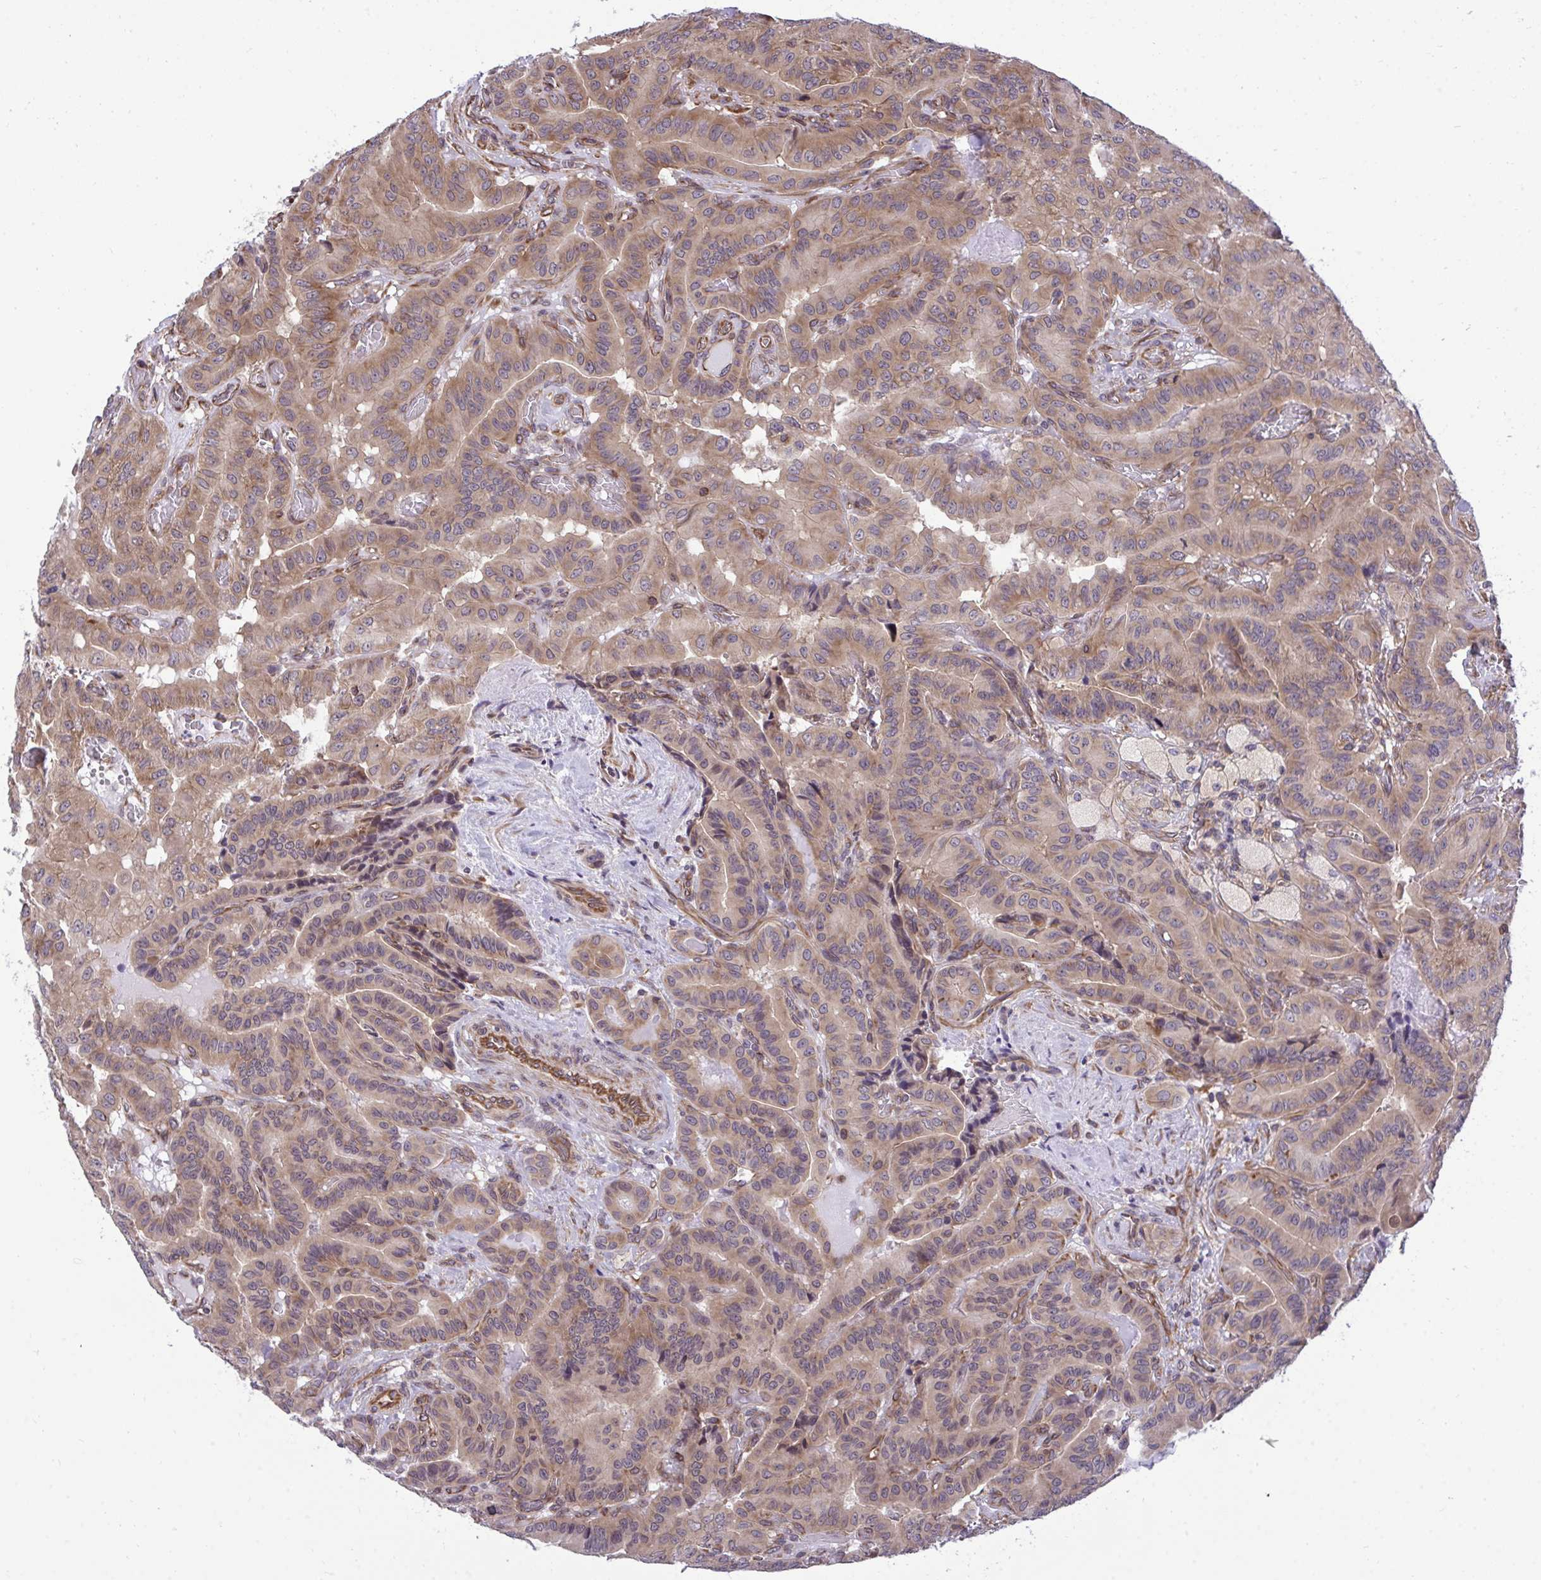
{"staining": {"intensity": "moderate", "quantity": "25%-75%", "location": "cytoplasmic/membranous"}, "tissue": "thyroid cancer", "cell_type": "Tumor cells", "image_type": "cancer", "snomed": [{"axis": "morphology", "description": "Papillary adenocarcinoma, NOS"}, {"axis": "morphology", "description": "Papillary adenoma metastatic"}, {"axis": "topography", "description": "Thyroid gland"}], "caption": "IHC histopathology image of neoplastic tissue: thyroid cancer stained using immunohistochemistry (IHC) shows medium levels of moderate protein expression localized specifically in the cytoplasmic/membranous of tumor cells, appearing as a cytoplasmic/membranous brown color.", "gene": "RPS15", "patient": {"sex": "male", "age": 87}}